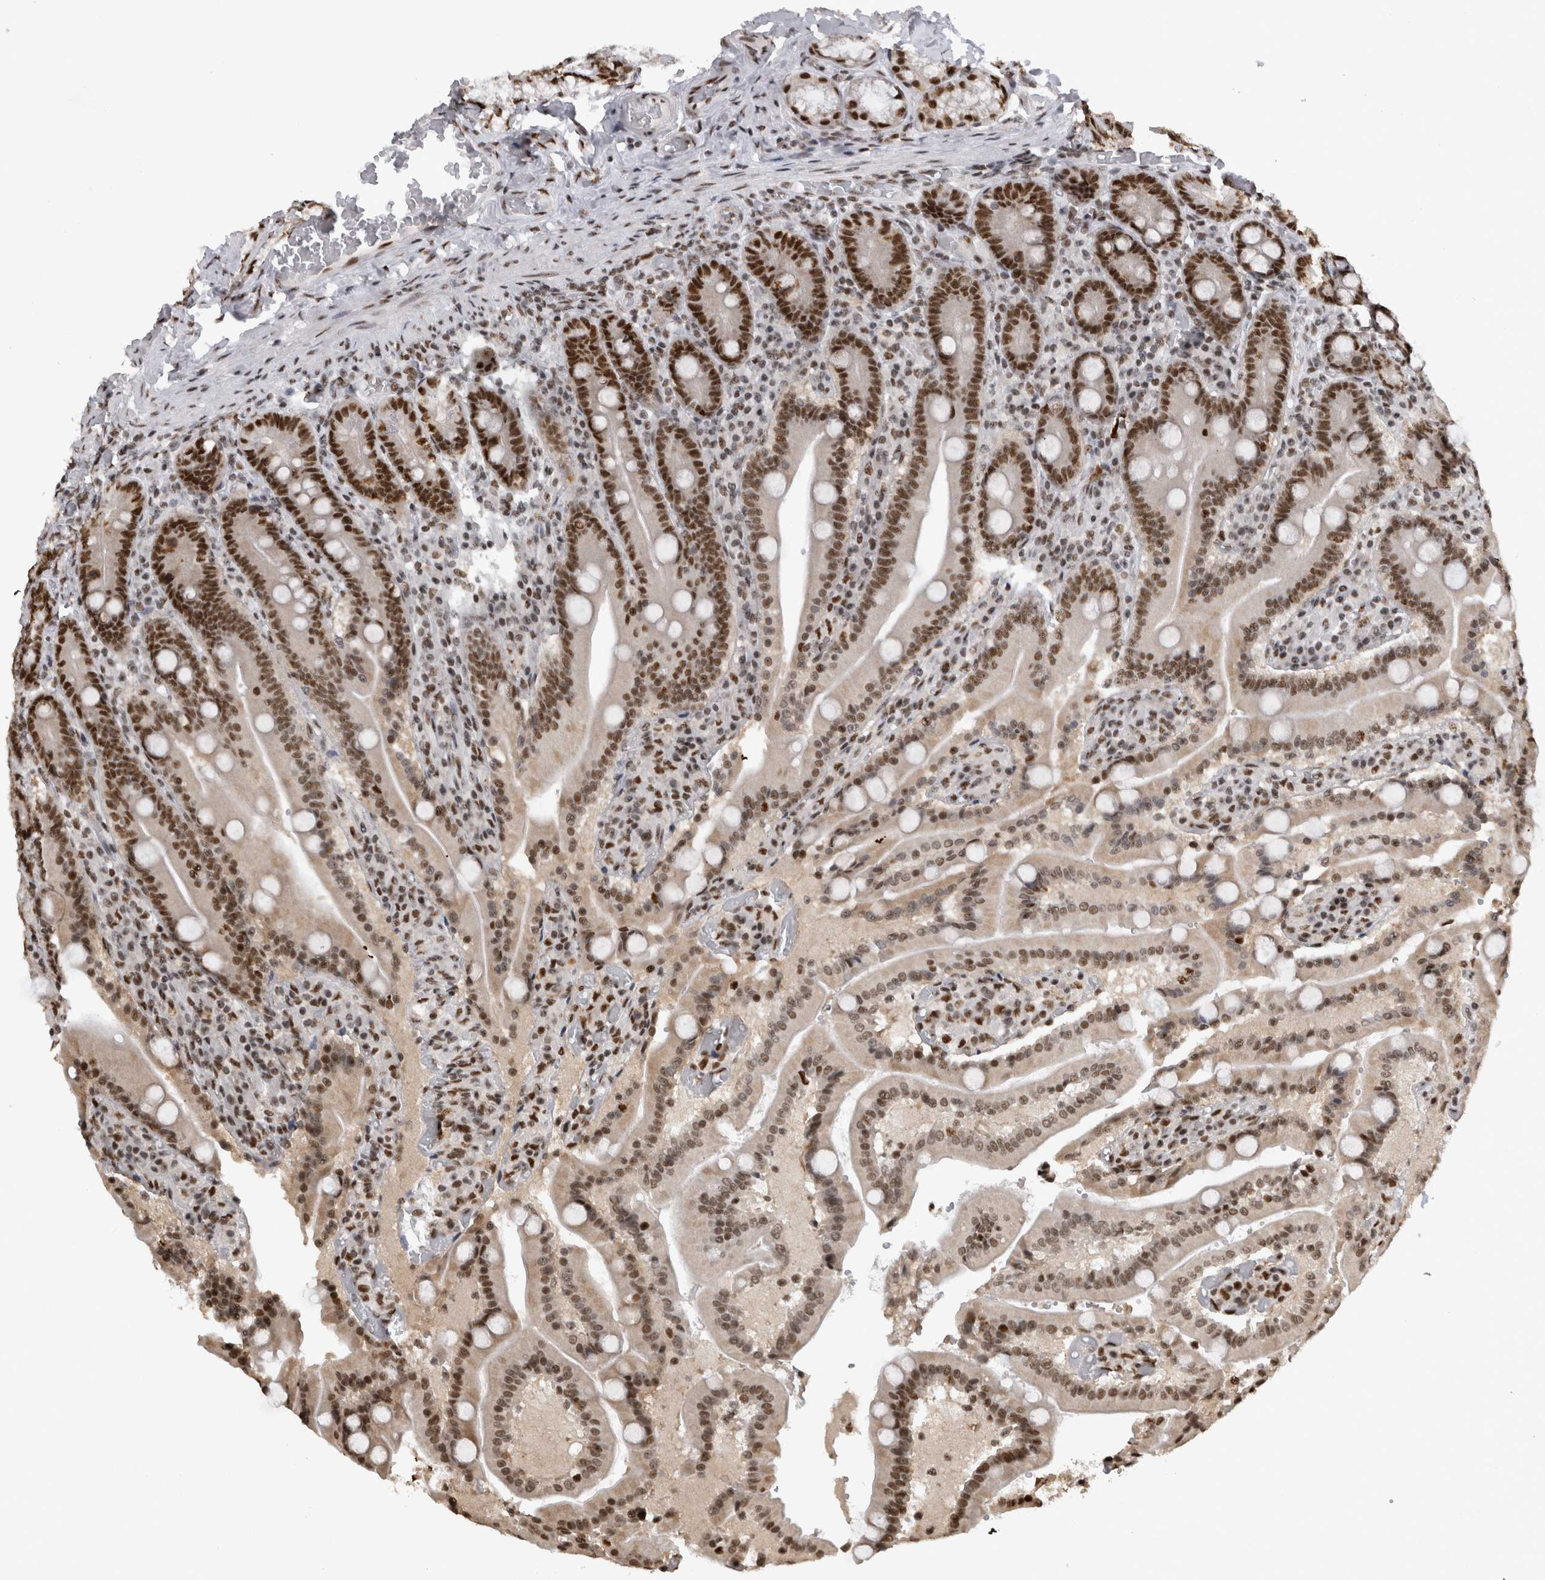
{"staining": {"intensity": "strong", "quantity": ">75%", "location": "nuclear"}, "tissue": "duodenum", "cell_type": "Glandular cells", "image_type": "normal", "snomed": [{"axis": "morphology", "description": "Normal tissue, NOS"}, {"axis": "topography", "description": "Duodenum"}], "caption": "IHC image of unremarkable human duodenum stained for a protein (brown), which reveals high levels of strong nuclear positivity in approximately >75% of glandular cells.", "gene": "ZSCAN2", "patient": {"sex": "female", "age": 62}}